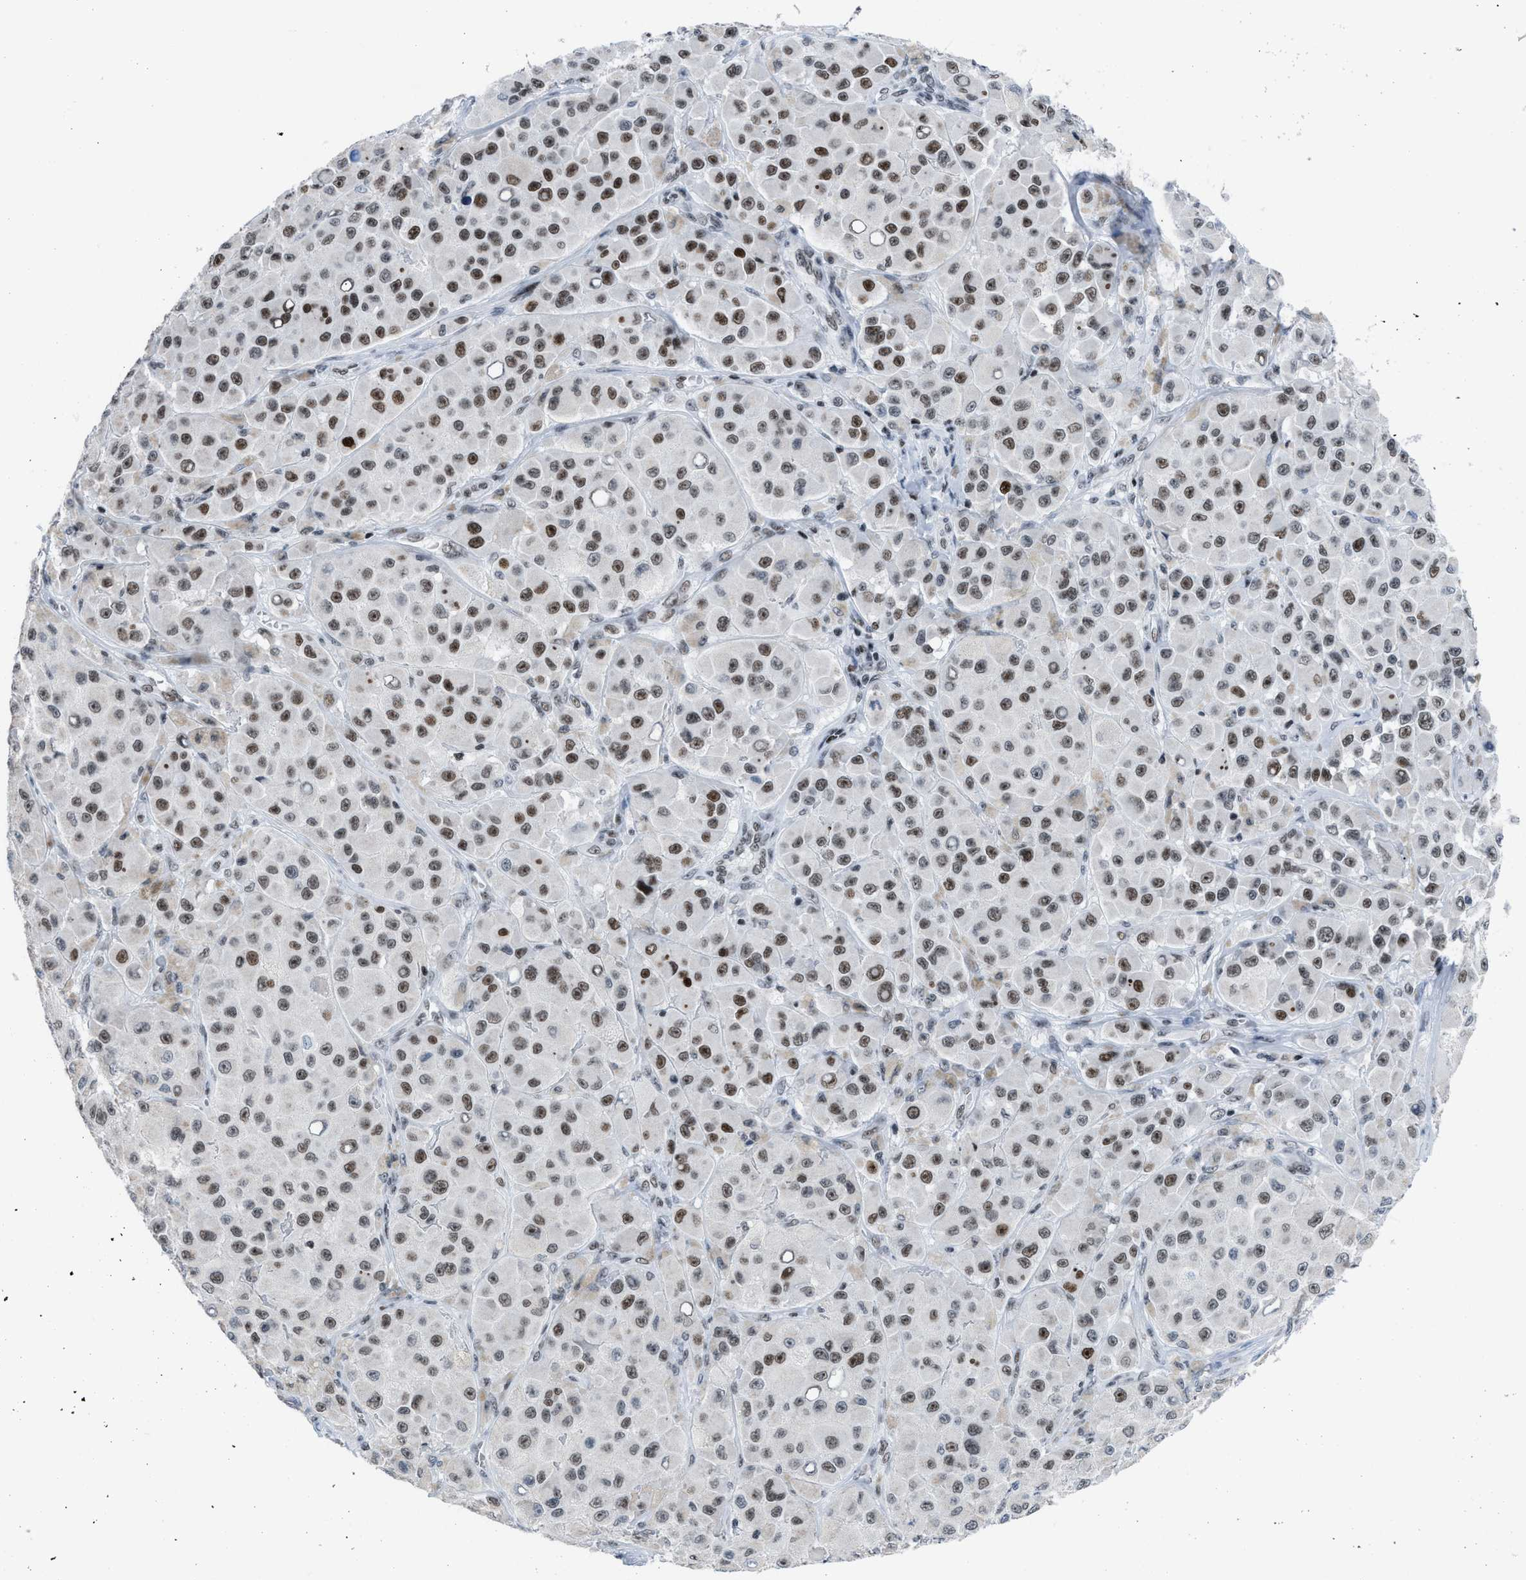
{"staining": {"intensity": "moderate", "quantity": ">75%", "location": "nuclear"}, "tissue": "melanoma", "cell_type": "Tumor cells", "image_type": "cancer", "snomed": [{"axis": "morphology", "description": "Malignant melanoma, NOS"}, {"axis": "topography", "description": "Skin"}], "caption": "About >75% of tumor cells in human malignant melanoma reveal moderate nuclear protein positivity as visualized by brown immunohistochemical staining.", "gene": "TERF2IP", "patient": {"sex": "male", "age": 84}}